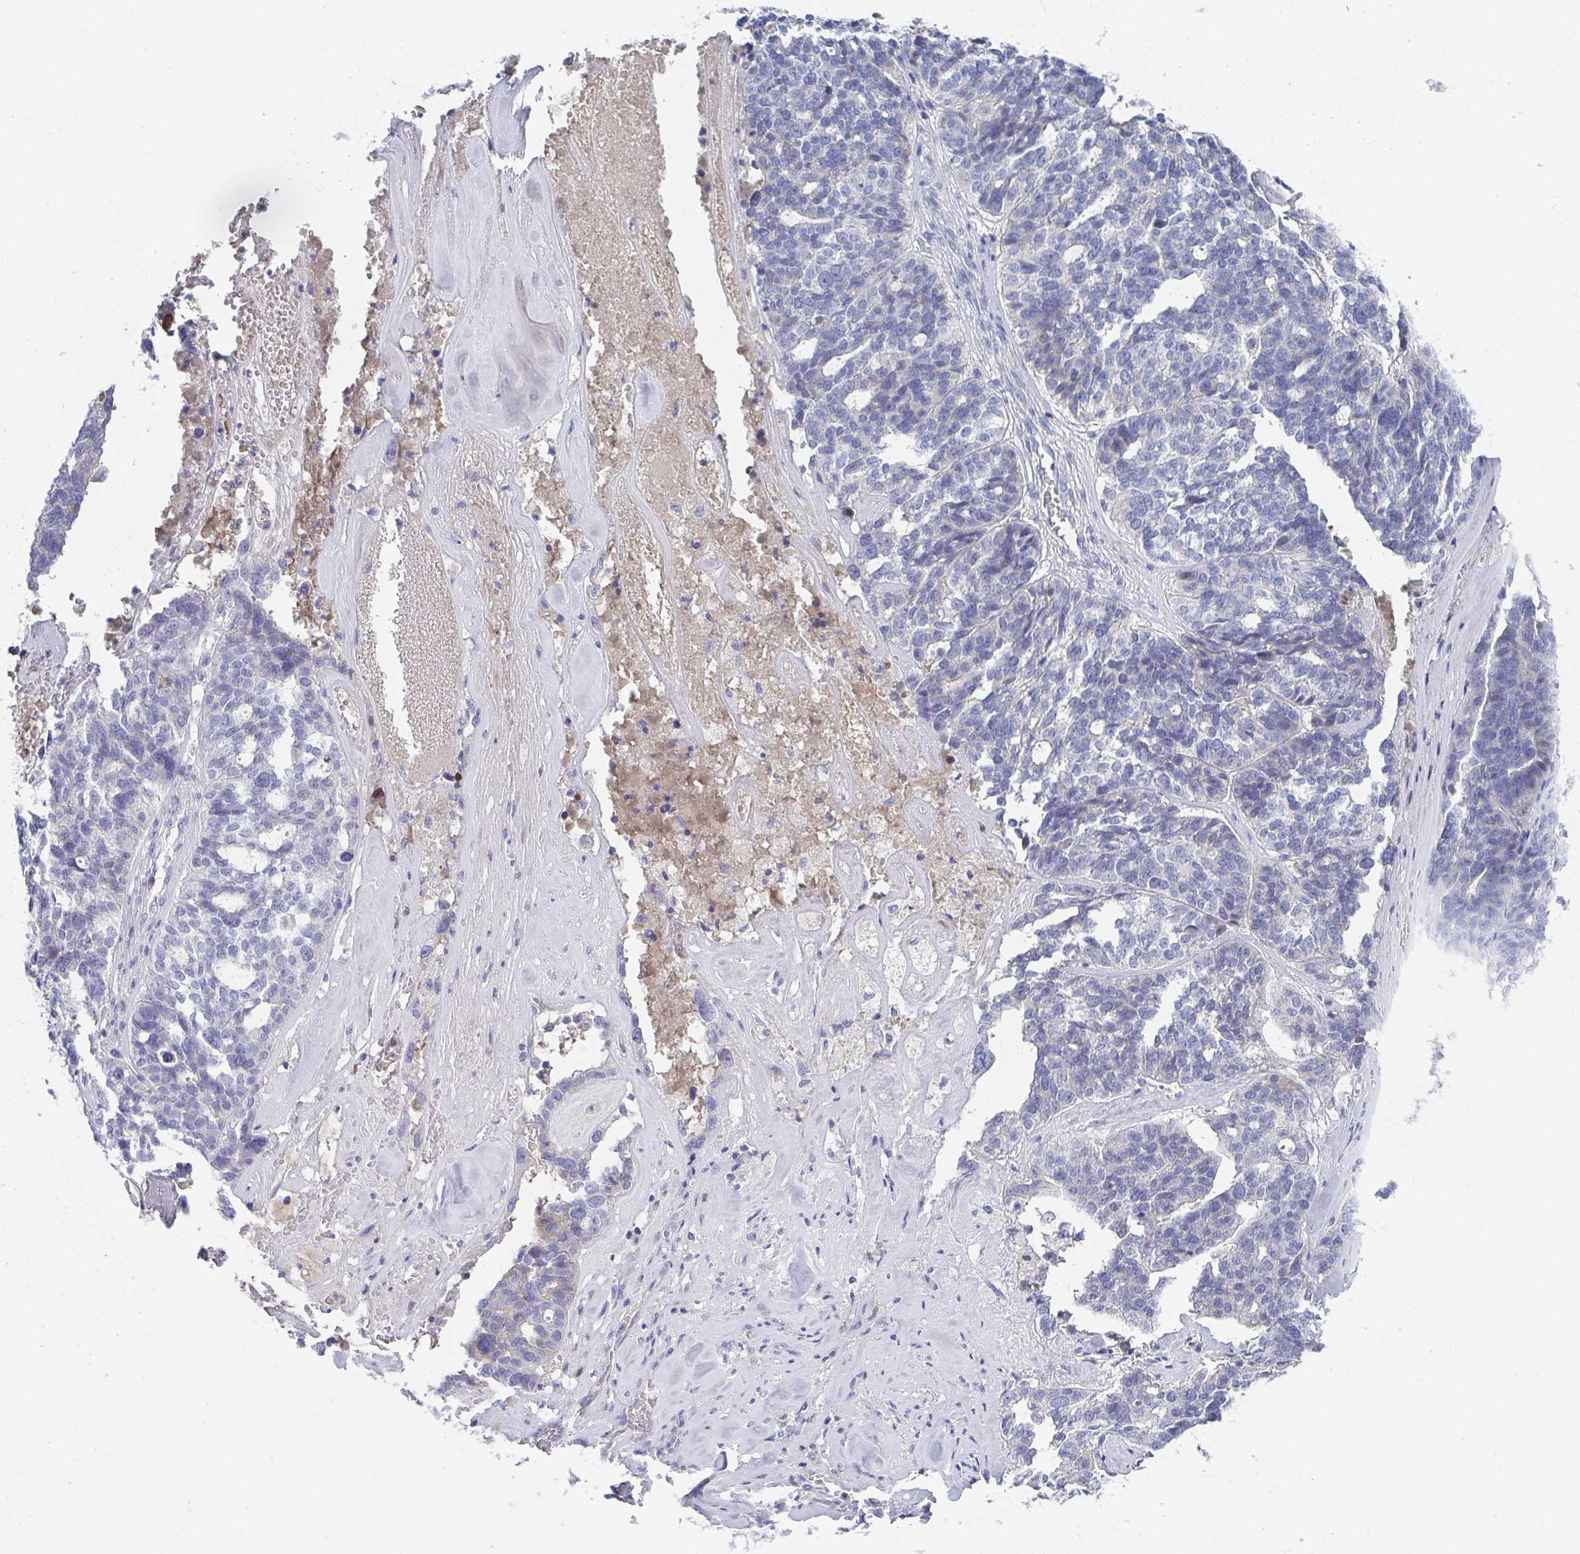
{"staining": {"intensity": "negative", "quantity": "none", "location": "none"}, "tissue": "ovarian cancer", "cell_type": "Tumor cells", "image_type": "cancer", "snomed": [{"axis": "morphology", "description": "Cystadenocarcinoma, serous, NOS"}, {"axis": "topography", "description": "Ovary"}], "caption": "Immunohistochemistry (IHC) histopathology image of neoplastic tissue: human ovarian cancer (serous cystadenocarcinoma) stained with DAB displays no significant protein positivity in tumor cells. (Brightfield microscopy of DAB IHC at high magnification).", "gene": "TNFAIP6", "patient": {"sex": "female", "age": 59}}